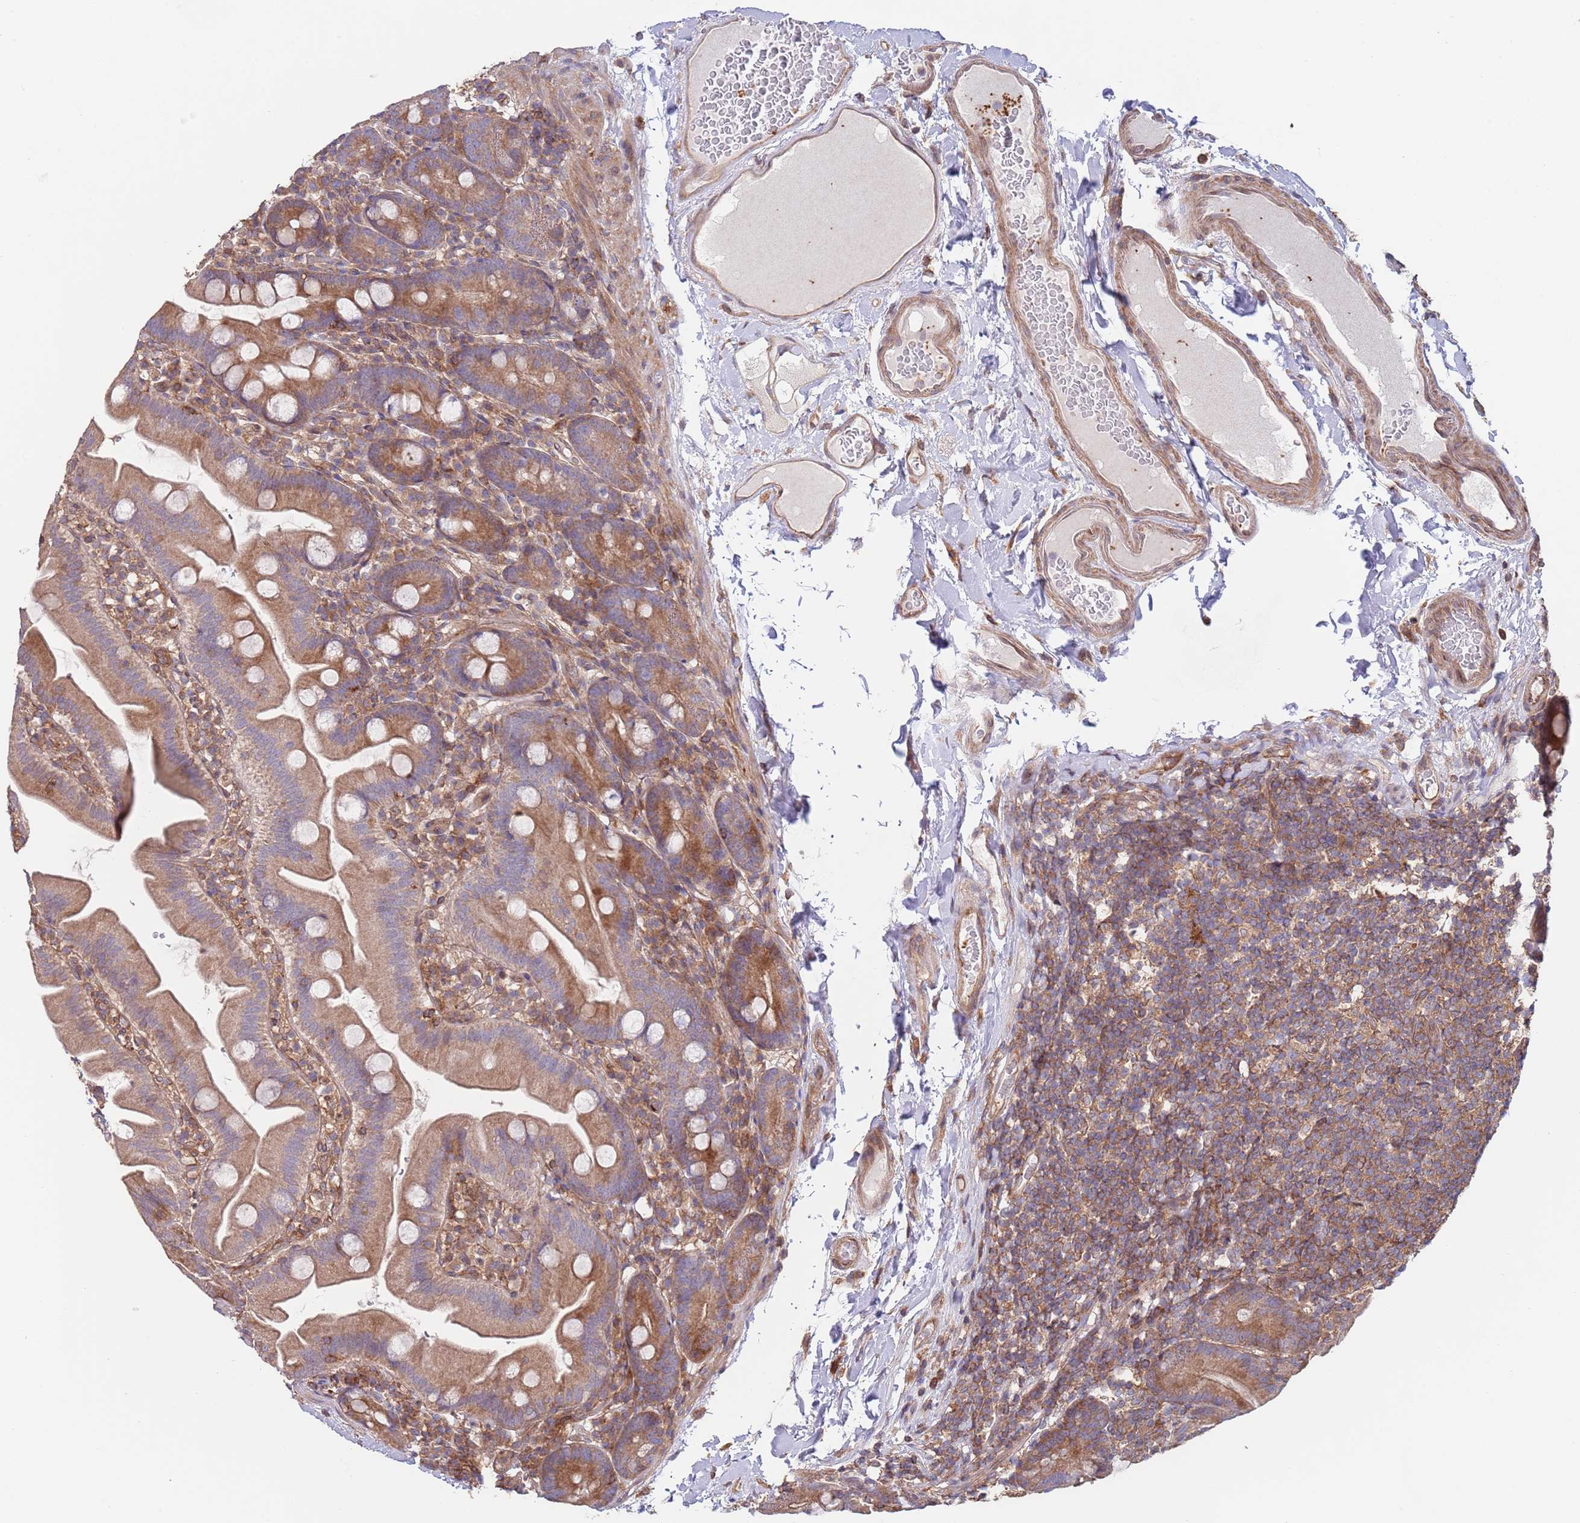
{"staining": {"intensity": "moderate", "quantity": ">75%", "location": "cytoplasmic/membranous"}, "tissue": "small intestine", "cell_type": "Glandular cells", "image_type": "normal", "snomed": [{"axis": "morphology", "description": "Normal tissue, NOS"}, {"axis": "topography", "description": "Small intestine"}], "caption": "Moderate cytoplasmic/membranous expression is identified in about >75% of glandular cells in unremarkable small intestine. (DAB = brown stain, brightfield microscopy at high magnification).", "gene": "RNF19B", "patient": {"sex": "female", "age": 68}}